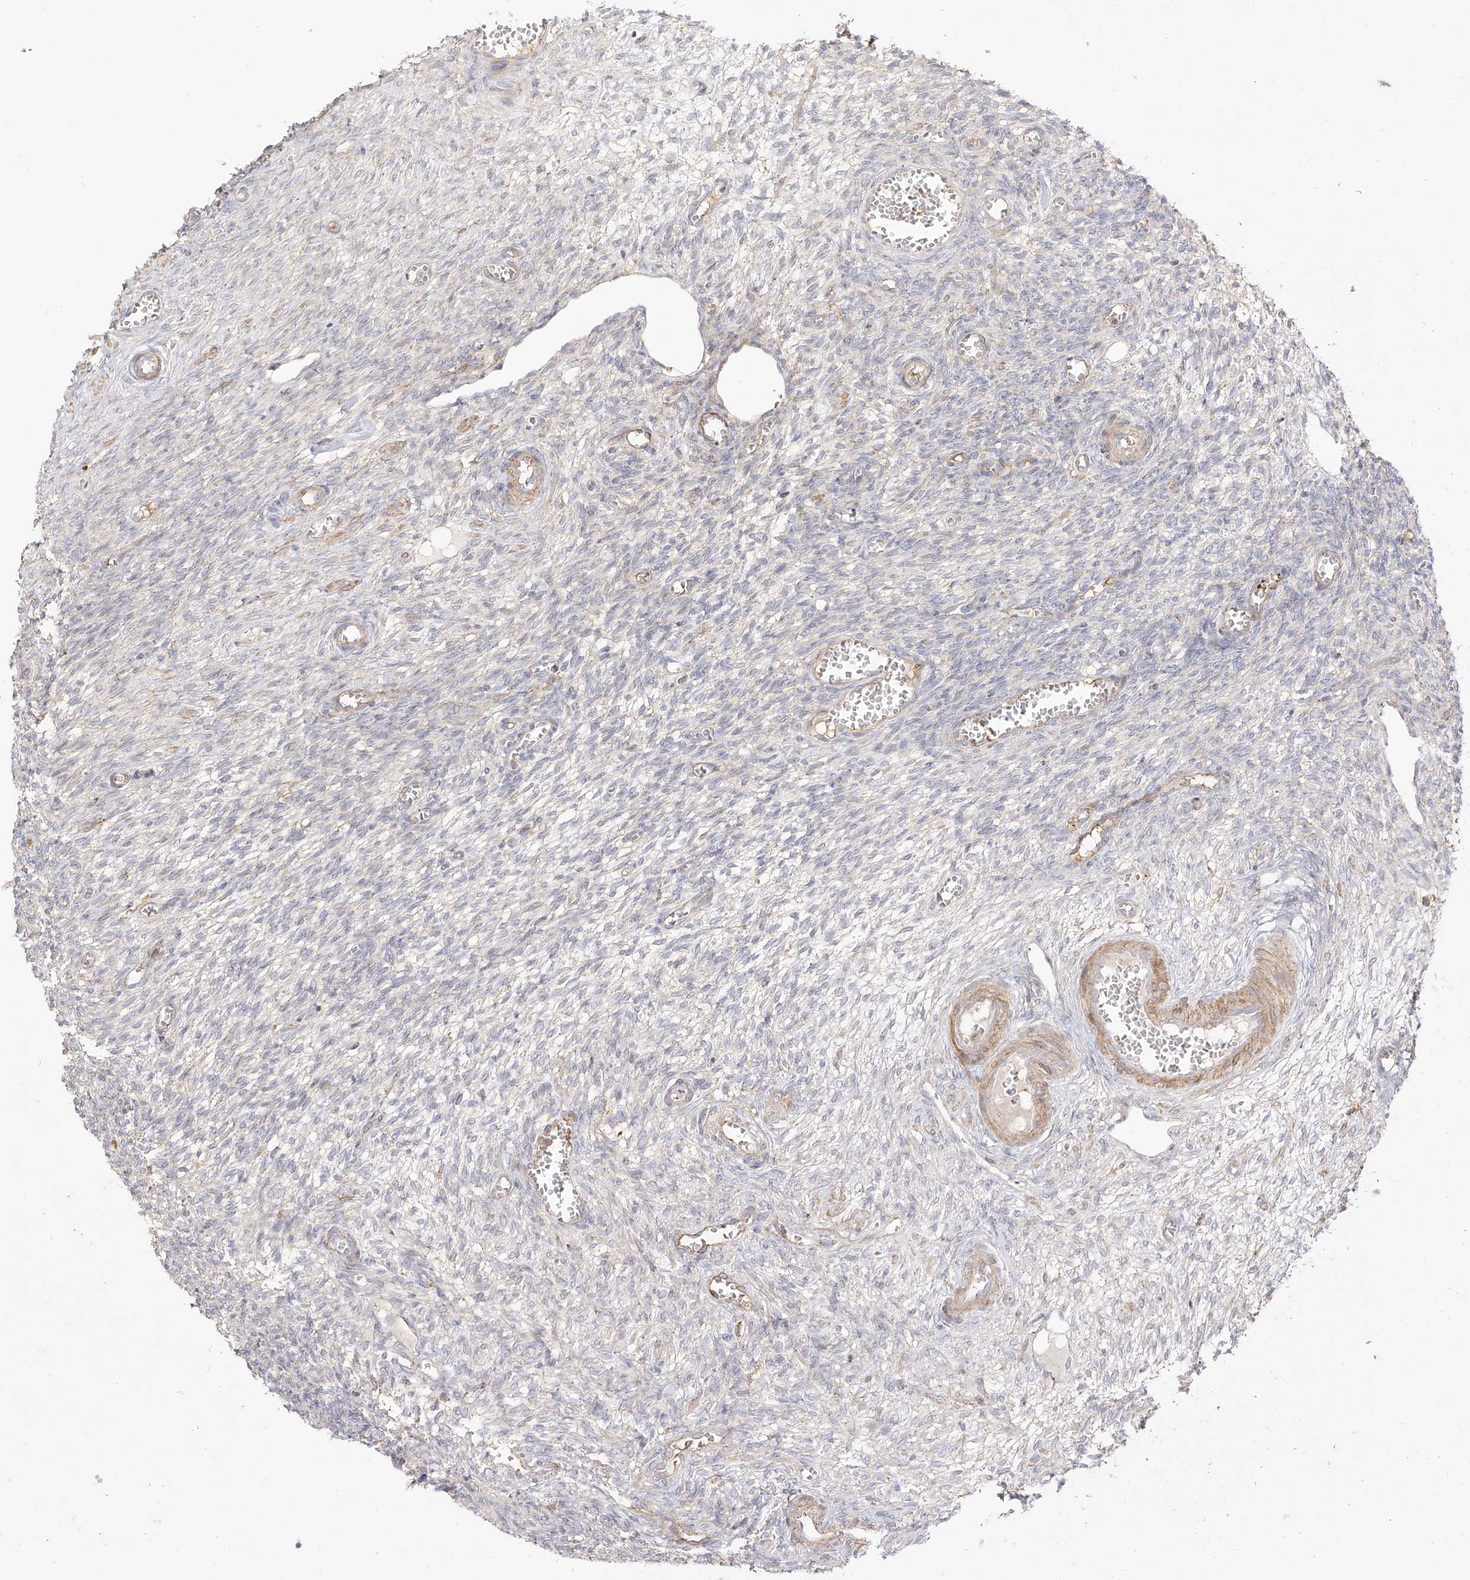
{"staining": {"intensity": "negative", "quantity": "none", "location": "none"}, "tissue": "ovary", "cell_type": "Ovarian stroma cells", "image_type": "normal", "snomed": [{"axis": "morphology", "description": "Normal tissue, NOS"}, {"axis": "topography", "description": "Ovary"}], "caption": "Immunohistochemical staining of benign ovary demonstrates no significant positivity in ovarian stroma cells.", "gene": "ZGRF1", "patient": {"sex": "female", "age": 27}}